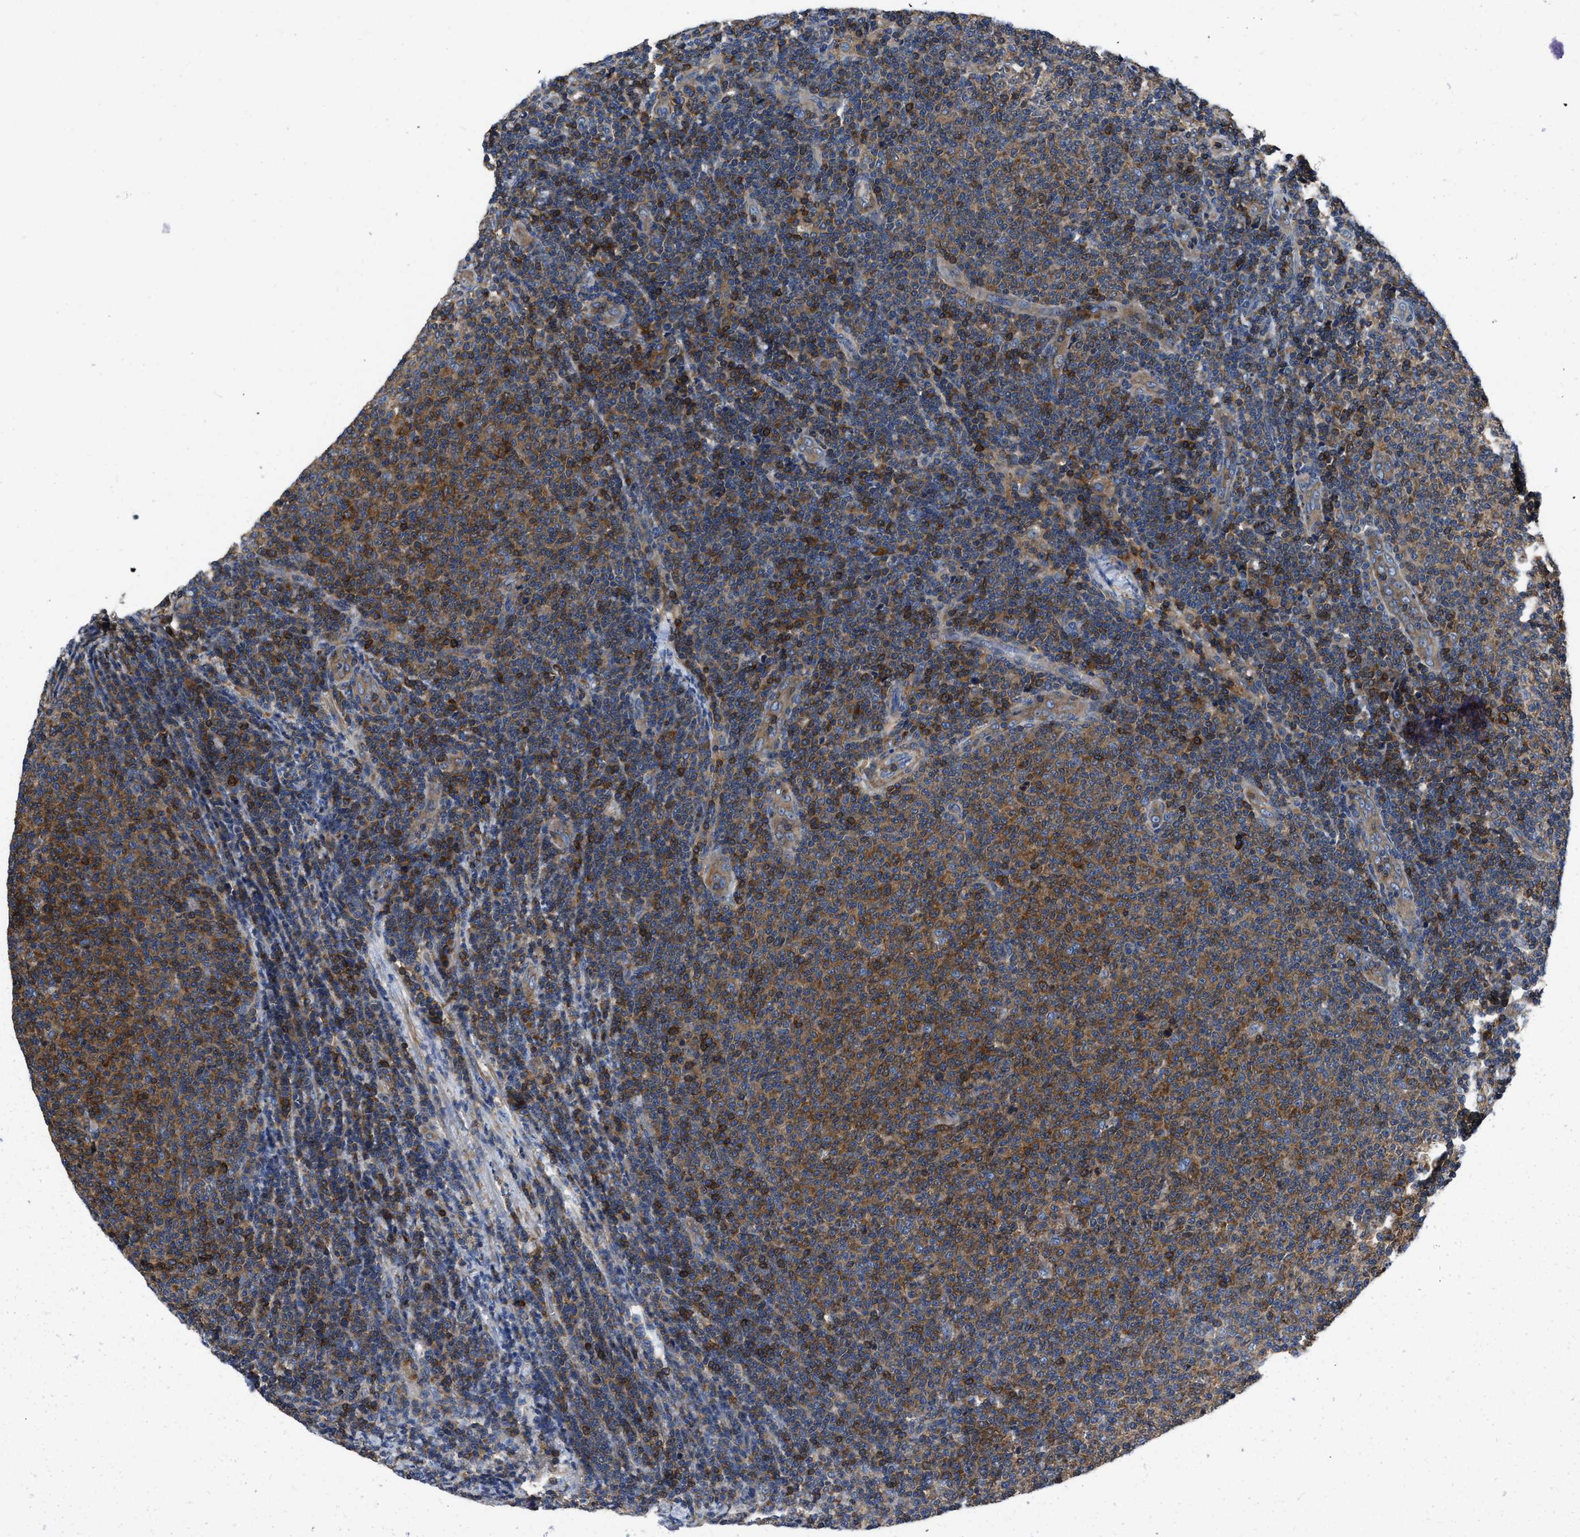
{"staining": {"intensity": "moderate", "quantity": ">75%", "location": "cytoplasmic/membranous"}, "tissue": "lymphoma", "cell_type": "Tumor cells", "image_type": "cancer", "snomed": [{"axis": "morphology", "description": "Malignant lymphoma, non-Hodgkin's type, Low grade"}, {"axis": "topography", "description": "Lymph node"}], "caption": "Moderate cytoplasmic/membranous expression for a protein is identified in about >75% of tumor cells of lymphoma using IHC.", "gene": "YARS1", "patient": {"sex": "male", "age": 66}}